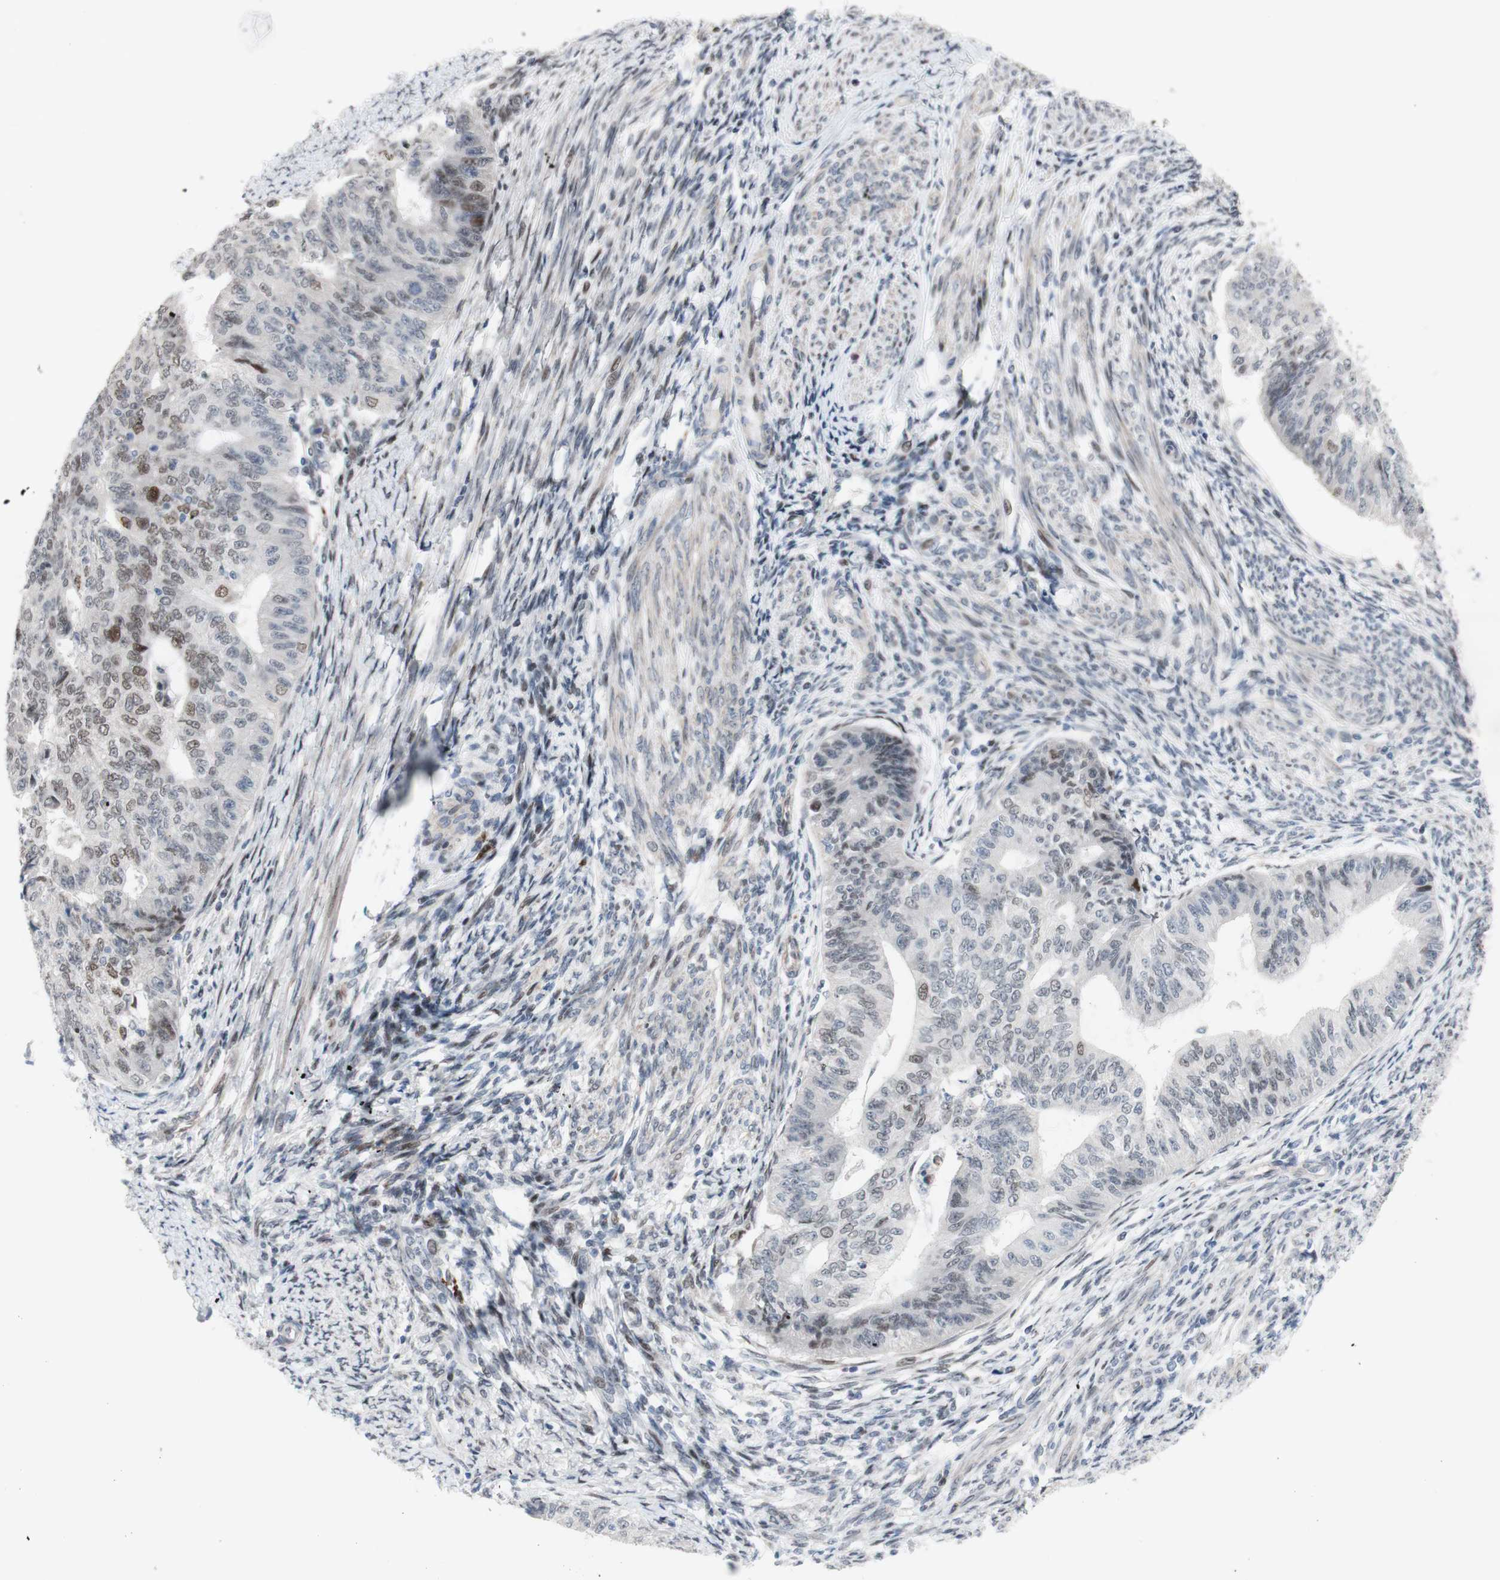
{"staining": {"intensity": "weak", "quantity": "<25%", "location": "nuclear"}, "tissue": "endometrial cancer", "cell_type": "Tumor cells", "image_type": "cancer", "snomed": [{"axis": "morphology", "description": "Adenocarcinoma, NOS"}, {"axis": "topography", "description": "Endometrium"}], "caption": "Protein analysis of endometrial cancer shows no significant positivity in tumor cells.", "gene": "PHTF2", "patient": {"sex": "female", "age": 32}}